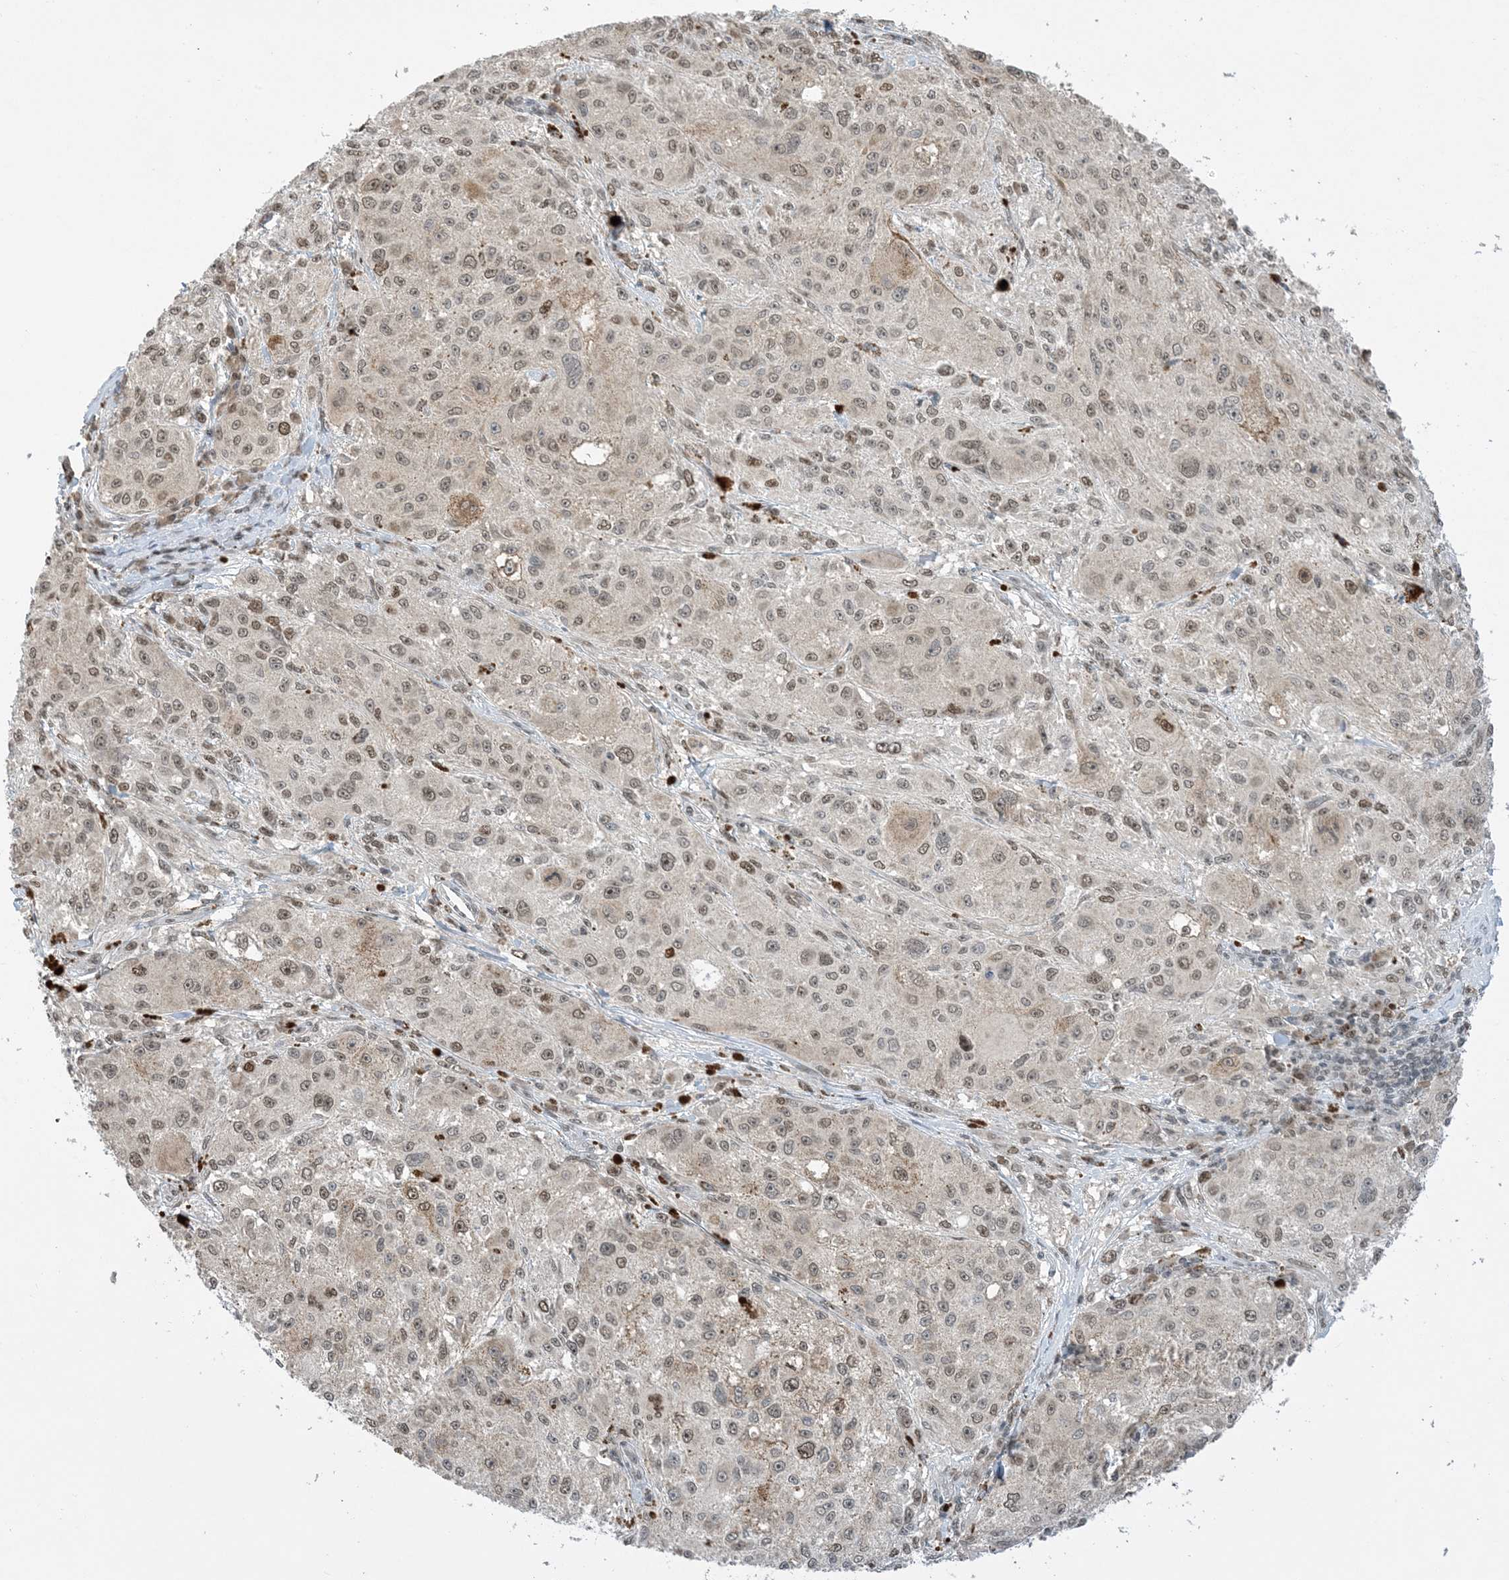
{"staining": {"intensity": "weak", "quantity": "25%-75%", "location": "nuclear"}, "tissue": "melanoma", "cell_type": "Tumor cells", "image_type": "cancer", "snomed": [{"axis": "morphology", "description": "Necrosis, NOS"}, {"axis": "morphology", "description": "Malignant melanoma, NOS"}, {"axis": "topography", "description": "Skin"}], "caption": "The photomicrograph exhibits a brown stain indicating the presence of a protein in the nuclear of tumor cells in melanoma.", "gene": "ACYP2", "patient": {"sex": "female", "age": 87}}